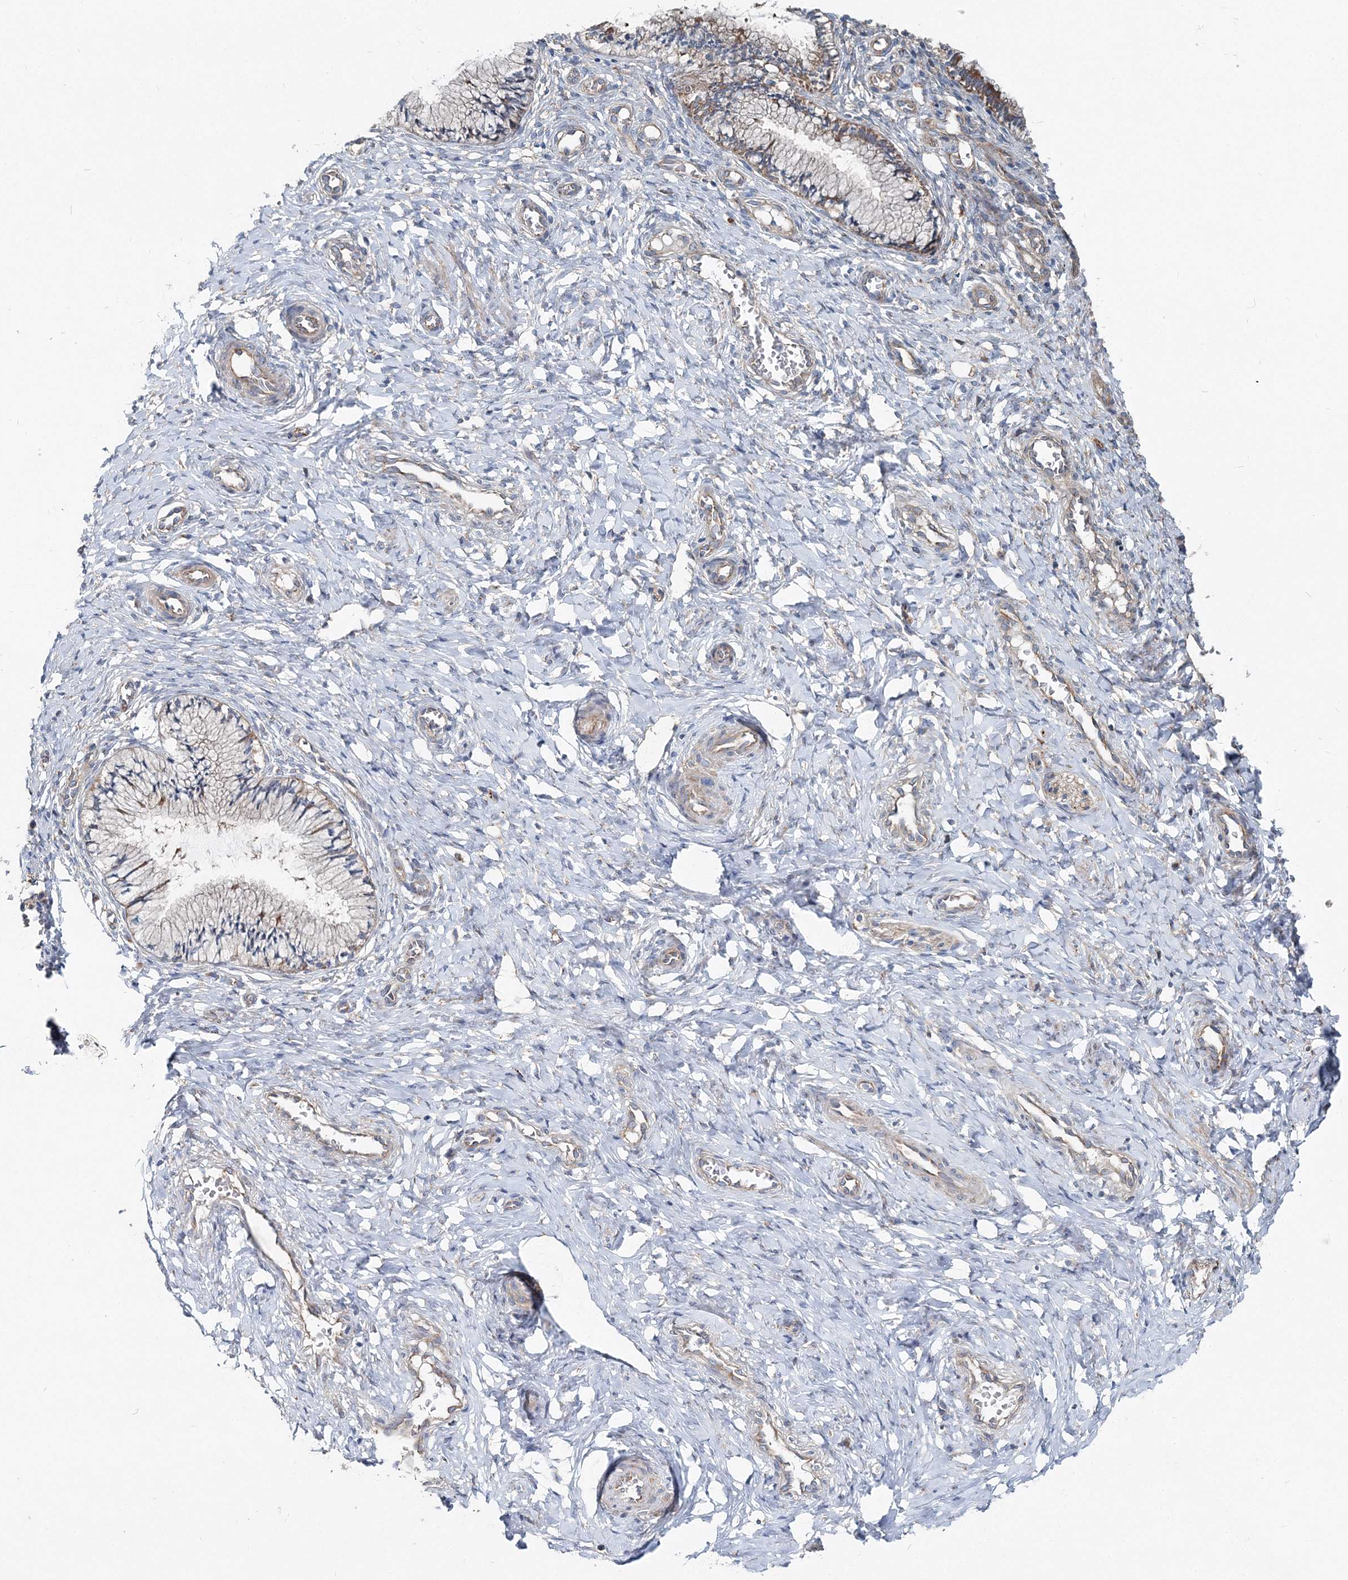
{"staining": {"intensity": "moderate", "quantity": "25%-75%", "location": "cytoplasmic/membranous"}, "tissue": "cervix", "cell_type": "Glandular cells", "image_type": "normal", "snomed": [{"axis": "morphology", "description": "Normal tissue, NOS"}, {"axis": "topography", "description": "Cervix"}], "caption": "Moderate cytoplasmic/membranous expression is present in about 25%-75% of glandular cells in normal cervix. Using DAB (brown) and hematoxylin (blue) stains, captured at high magnification using brightfield microscopy.", "gene": "MPHOSPH9", "patient": {"sex": "female", "age": 27}}